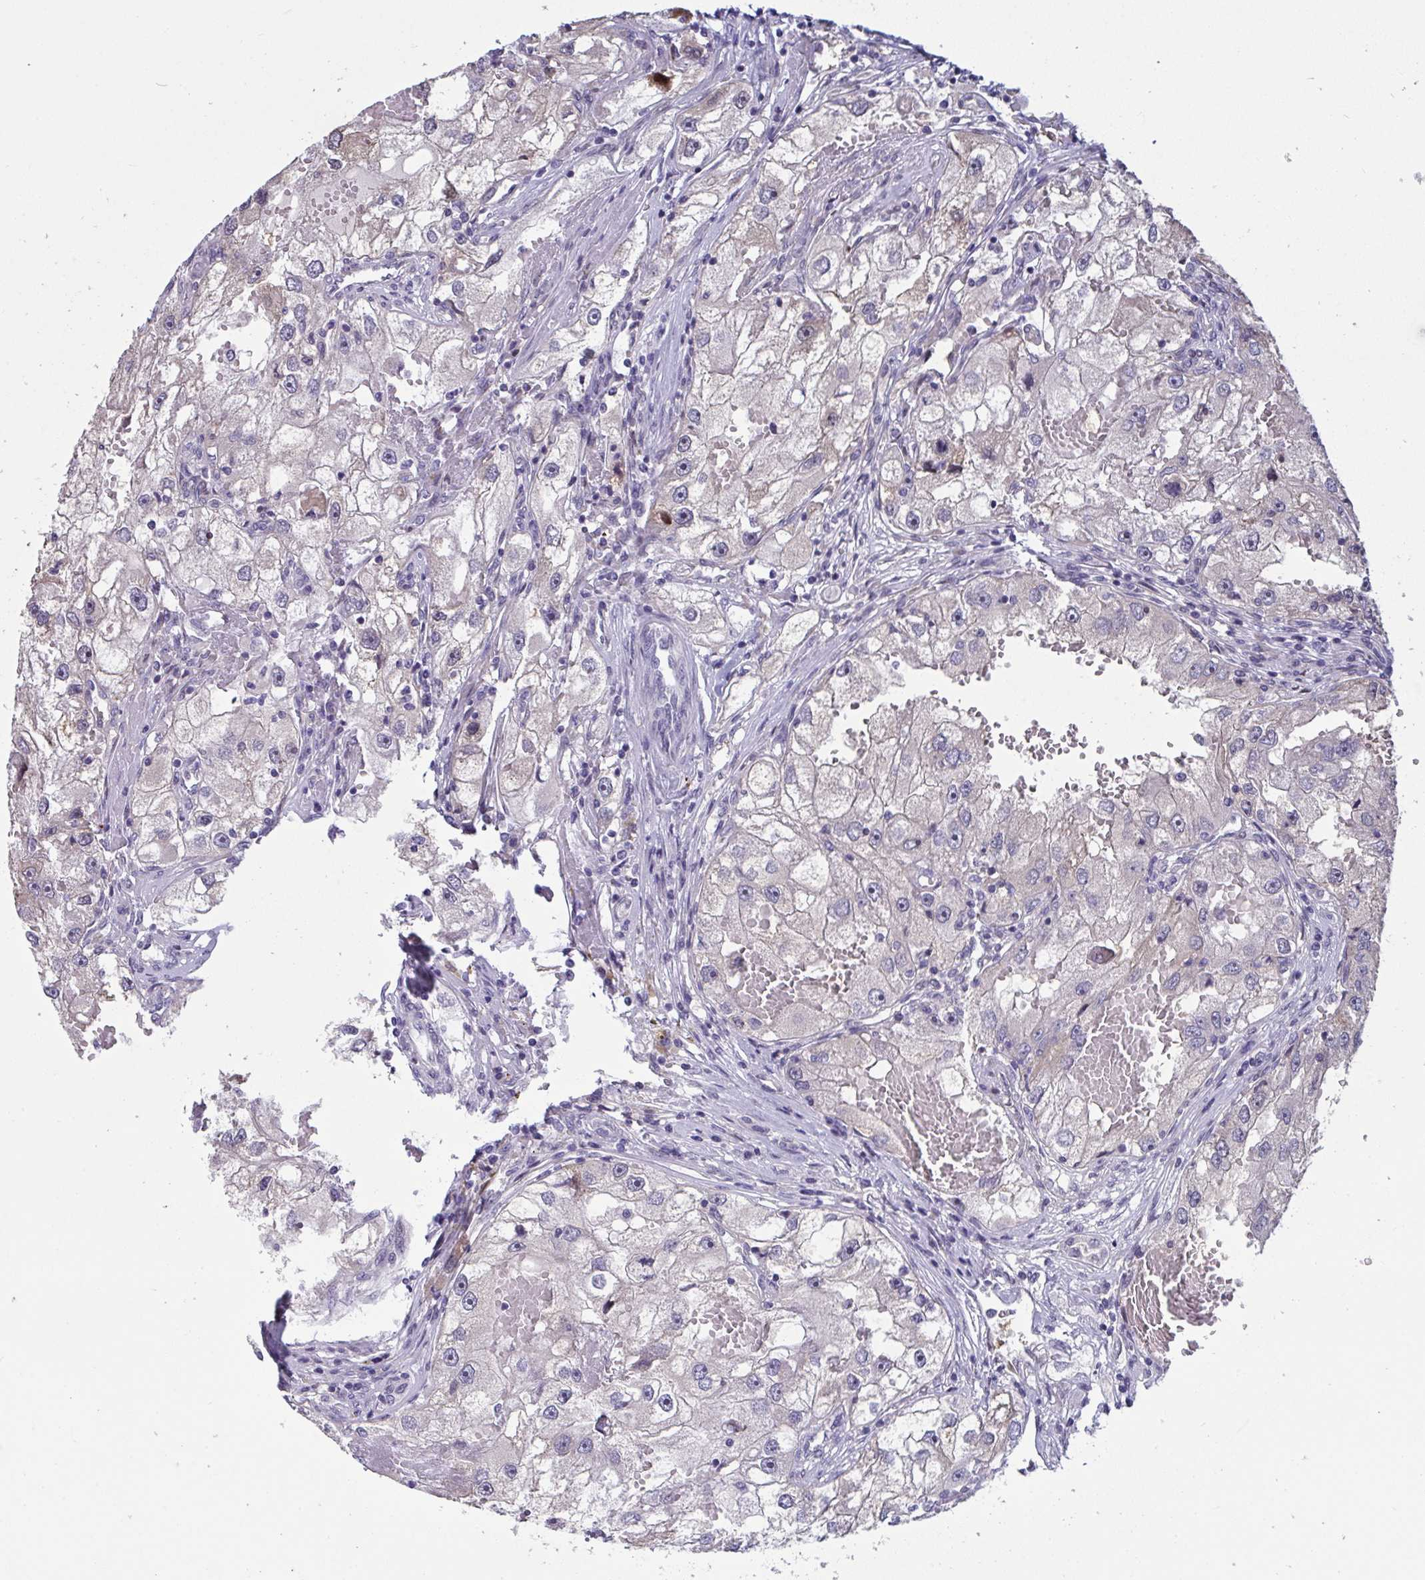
{"staining": {"intensity": "moderate", "quantity": "<25%", "location": "nuclear"}, "tissue": "renal cancer", "cell_type": "Tumor cells", "image_type": "cancer", "snomed": [{"axis": "morphology", "description": "Adenocarcinoma, NOS"}, {"axis": "topography", "description": "Kidney"}], "caption": "Protein staining of adenocarcinoma (renal) tissue reveals moderate nuclear positivity in approximately <25% of tumor cells.", "gene": "PELI2", "patient": {"sex": "male", "age": 63}}